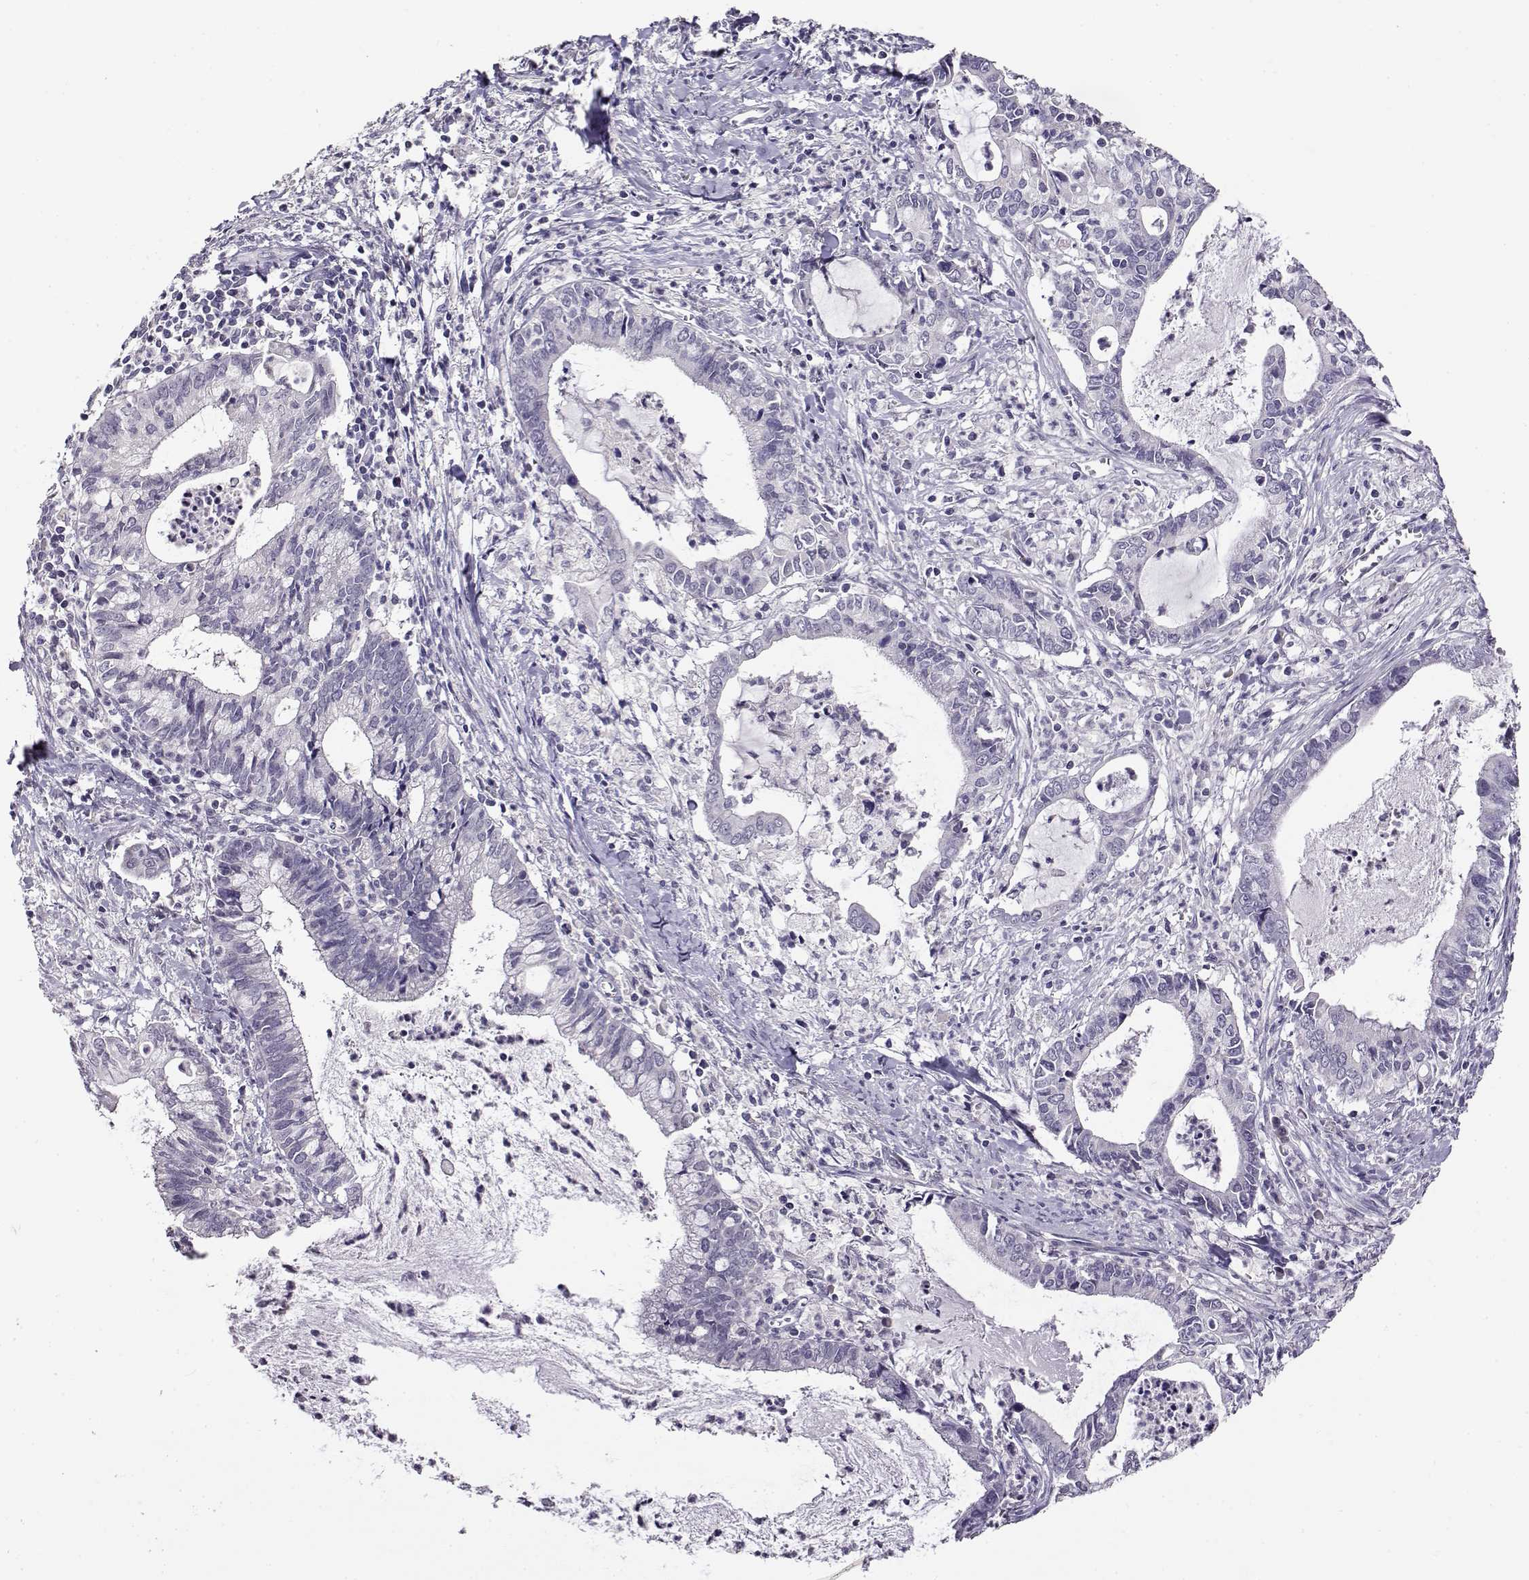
{"staining": {"intensity": "negative", "quantity": "none", "location": "none"}, "tissue": "cervical cancer", "cell_type": "Tumor cells", "image_type": "cancer", "snomed": [{"axis": "morphology", "description": "Adenocarcinoma, NOS"}, {"axis": "topography", "description": "Cervix"}], "caption": "Cervical adenocarcinoma was stained to show a protein in brown. There is no significant positivity in tumor cells.", "gene": "RHOXF2", "patient": {"sex": "female", "age": 42}}